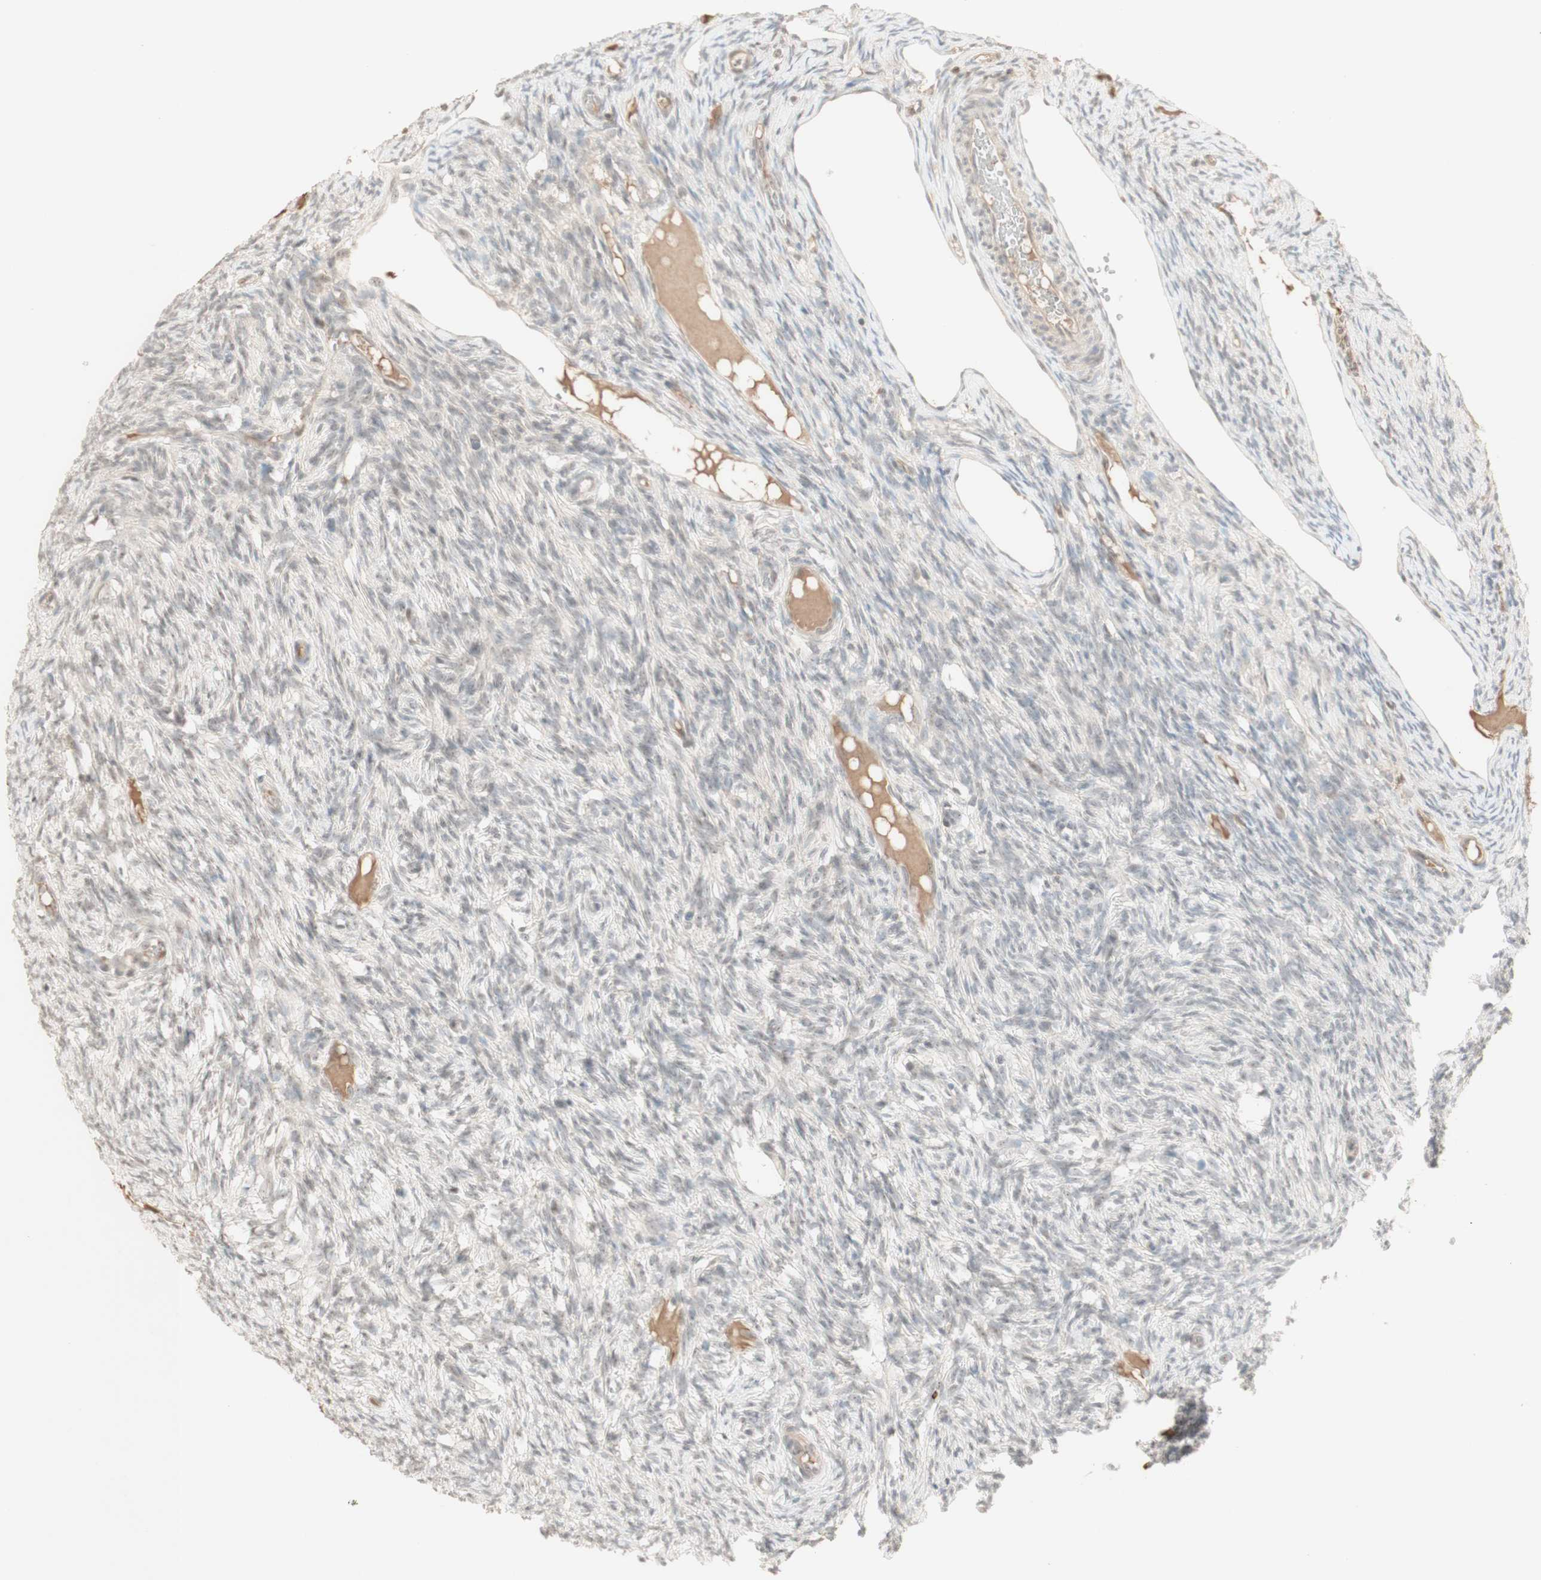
{"staining": {"intensity": "negative", "quantity": "none", "location": "none"}, "tissue": "ovary", "cell_type": "Ovarian stroma cells", "image_type": "normal", "snomed": [{"axis": "morphology", "description": "Normal tissue, NOS"}, {"axis": "topography", "description": "Ovary"}], "caption": "Ovarian stroma cells are negative for brown protein staining in normal ovary.", "gene": "PLCD4", "patient": {"sex": "female", "age": 33}}